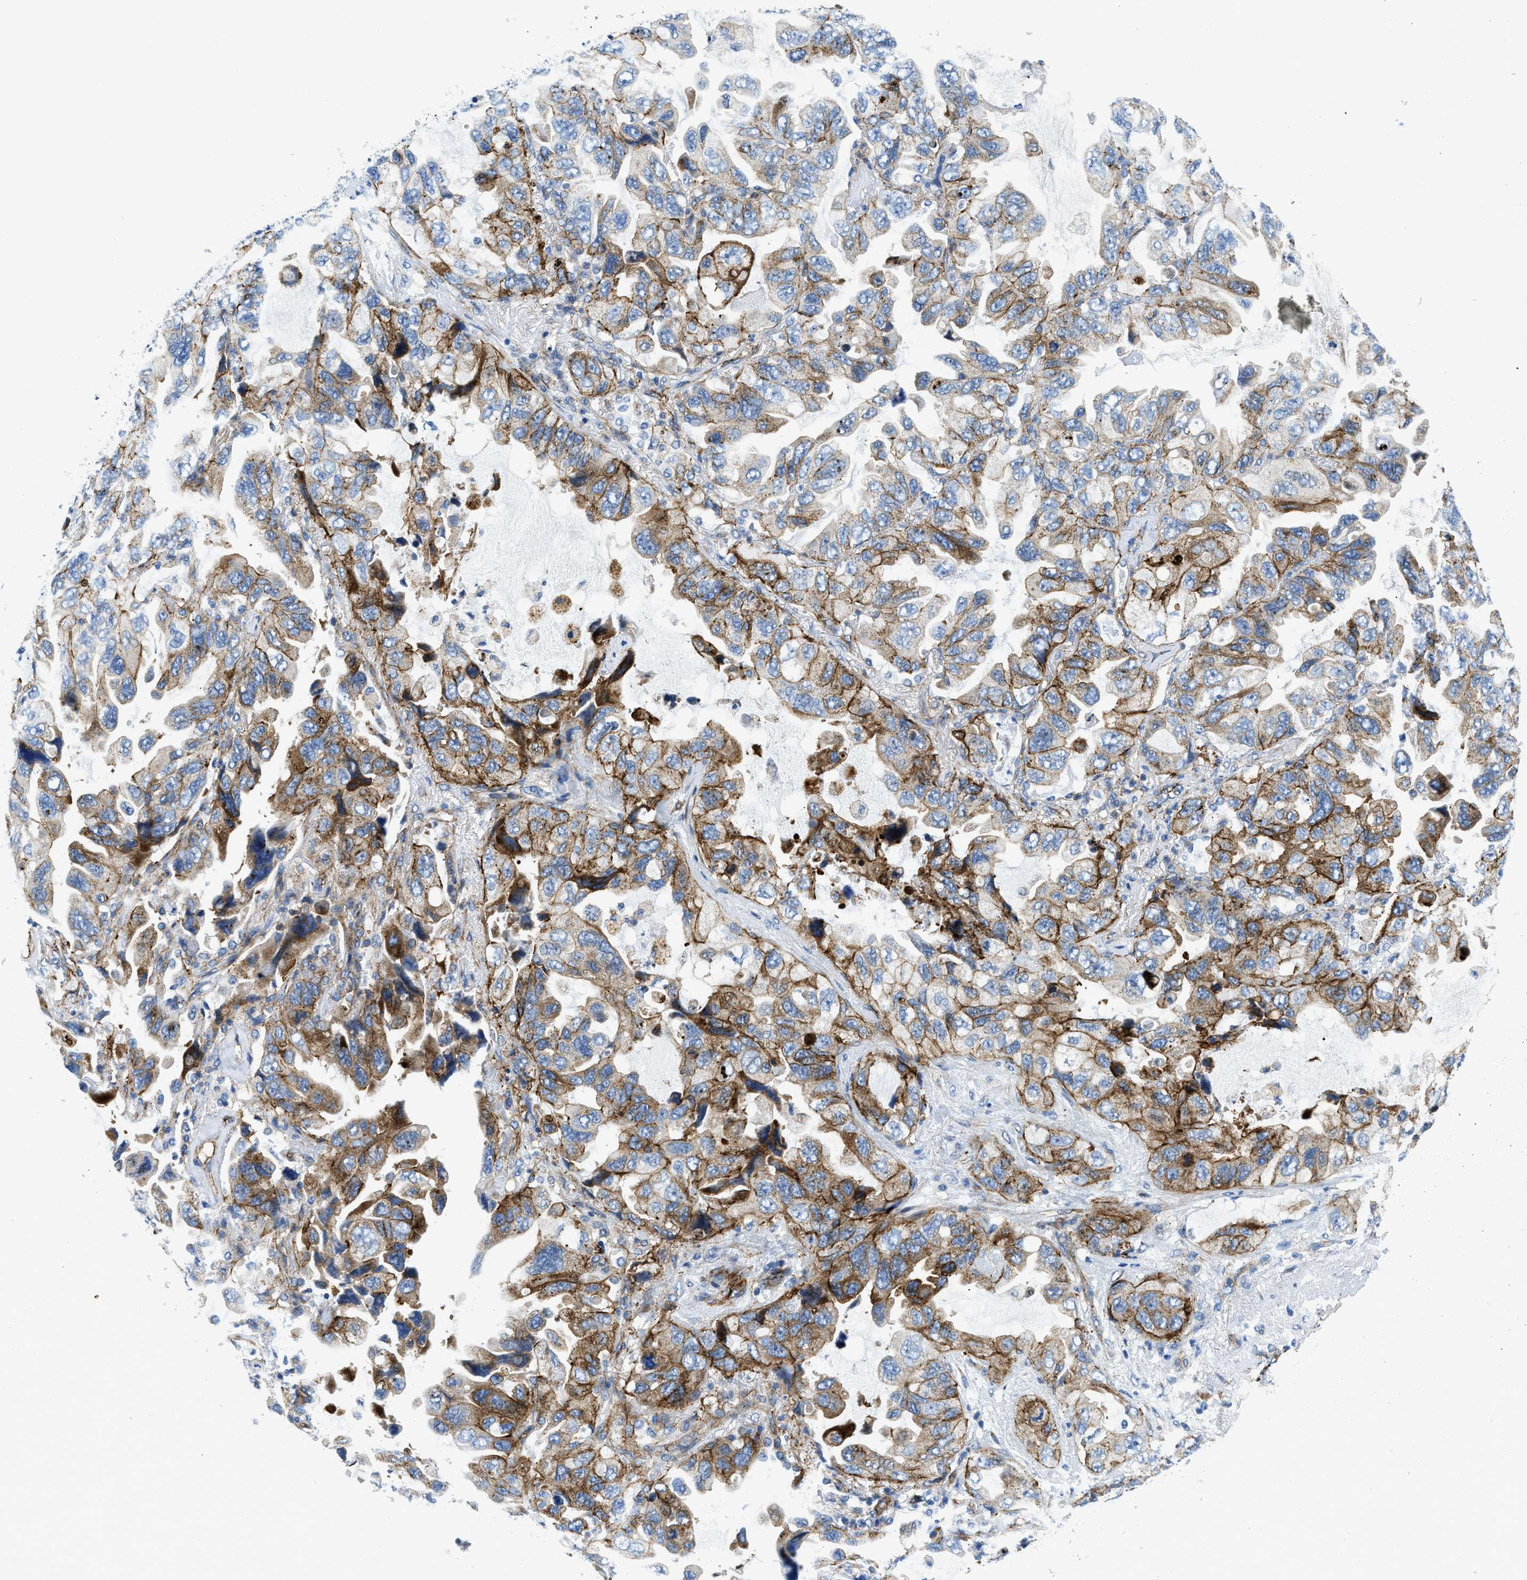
{"staining": {"intensity": "strong", "quantity": ">75%", "location": "cytoplasmic/membranous"}, "tissue": "lung cancer", "cell_type": "Tumor cells", "image_type": "cancer", "snomed": [{"axis": "morphology", "description": "Squamous cell carcinoma, NOS"}, {"axis": "topography", "description": "Lung"}], "caption": "This image displays lung squamous cell carcinoma stained with IHC to label a protein in brown. The cytoplasmic/membranous of tumor cells show strong positivity for the protein. Nuclei are counter-stained blue.", "gene": "CUTA", "patient": {"sex": "female", "age": 73}}